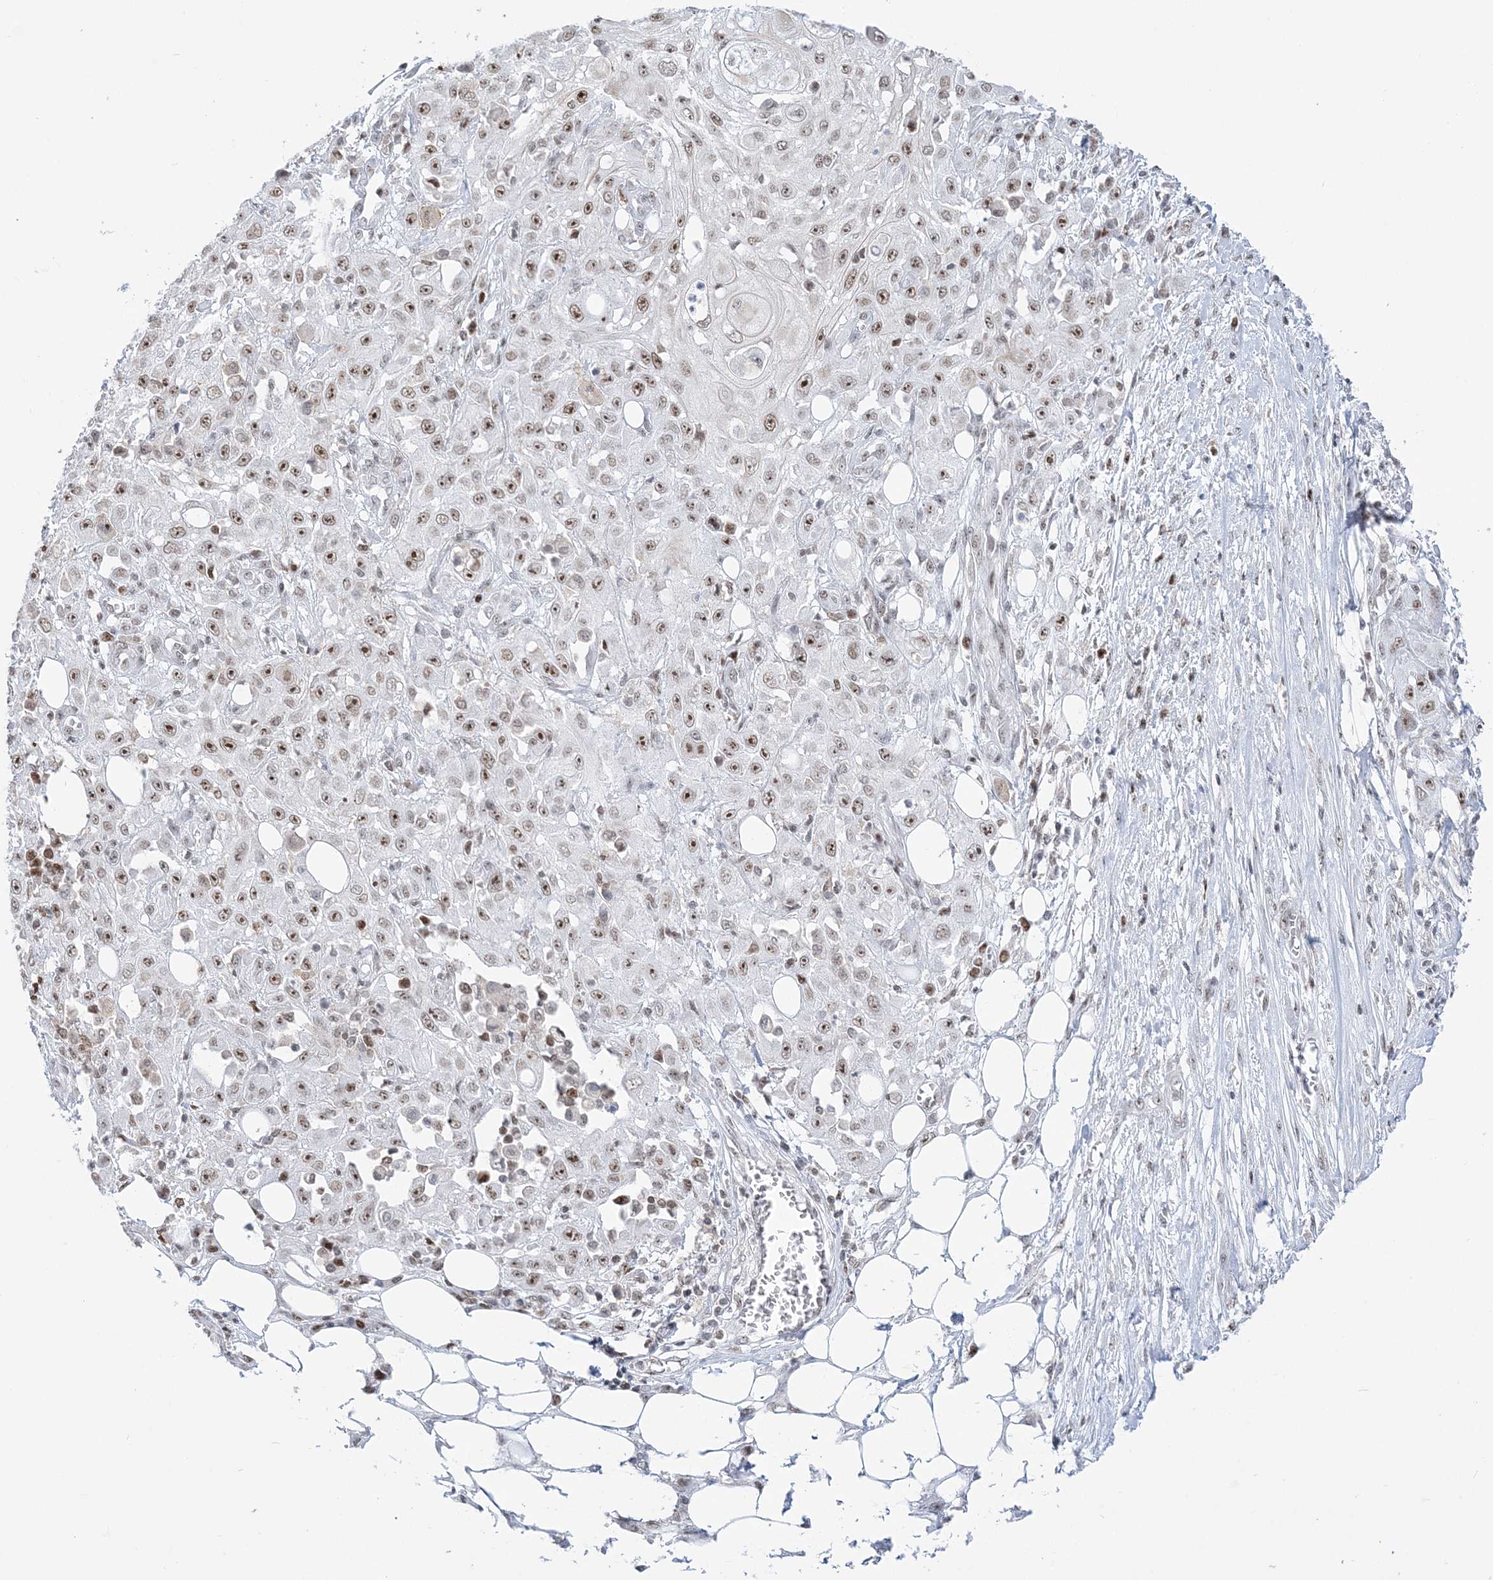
{"staining": {"intensity": "moderate", "quantity": ">75%", "location": "nuclear"}, "tissue": "skin cancer", "cell_type": "Tumor cells", "image_type": "cancer", "snomed": [{"axis": "morphology", "description": "Squamous cell carcinoma, NOS"}, {"axis": "morphology", "description": "Squamous cell carcinoma, metastatic, NOS"}, {"axis": "topography", "description": "Skin"}, {"axis": "topography", "description": "Lymph node"}], "caption": "Tumor cells demonstrate medium levels of moderate nuclear positivity in about >75% of cells in human skin cancer (squamous cell carcinoma).", "gene": "DDX21", "patient": {"sex": "male", "age": 75}}